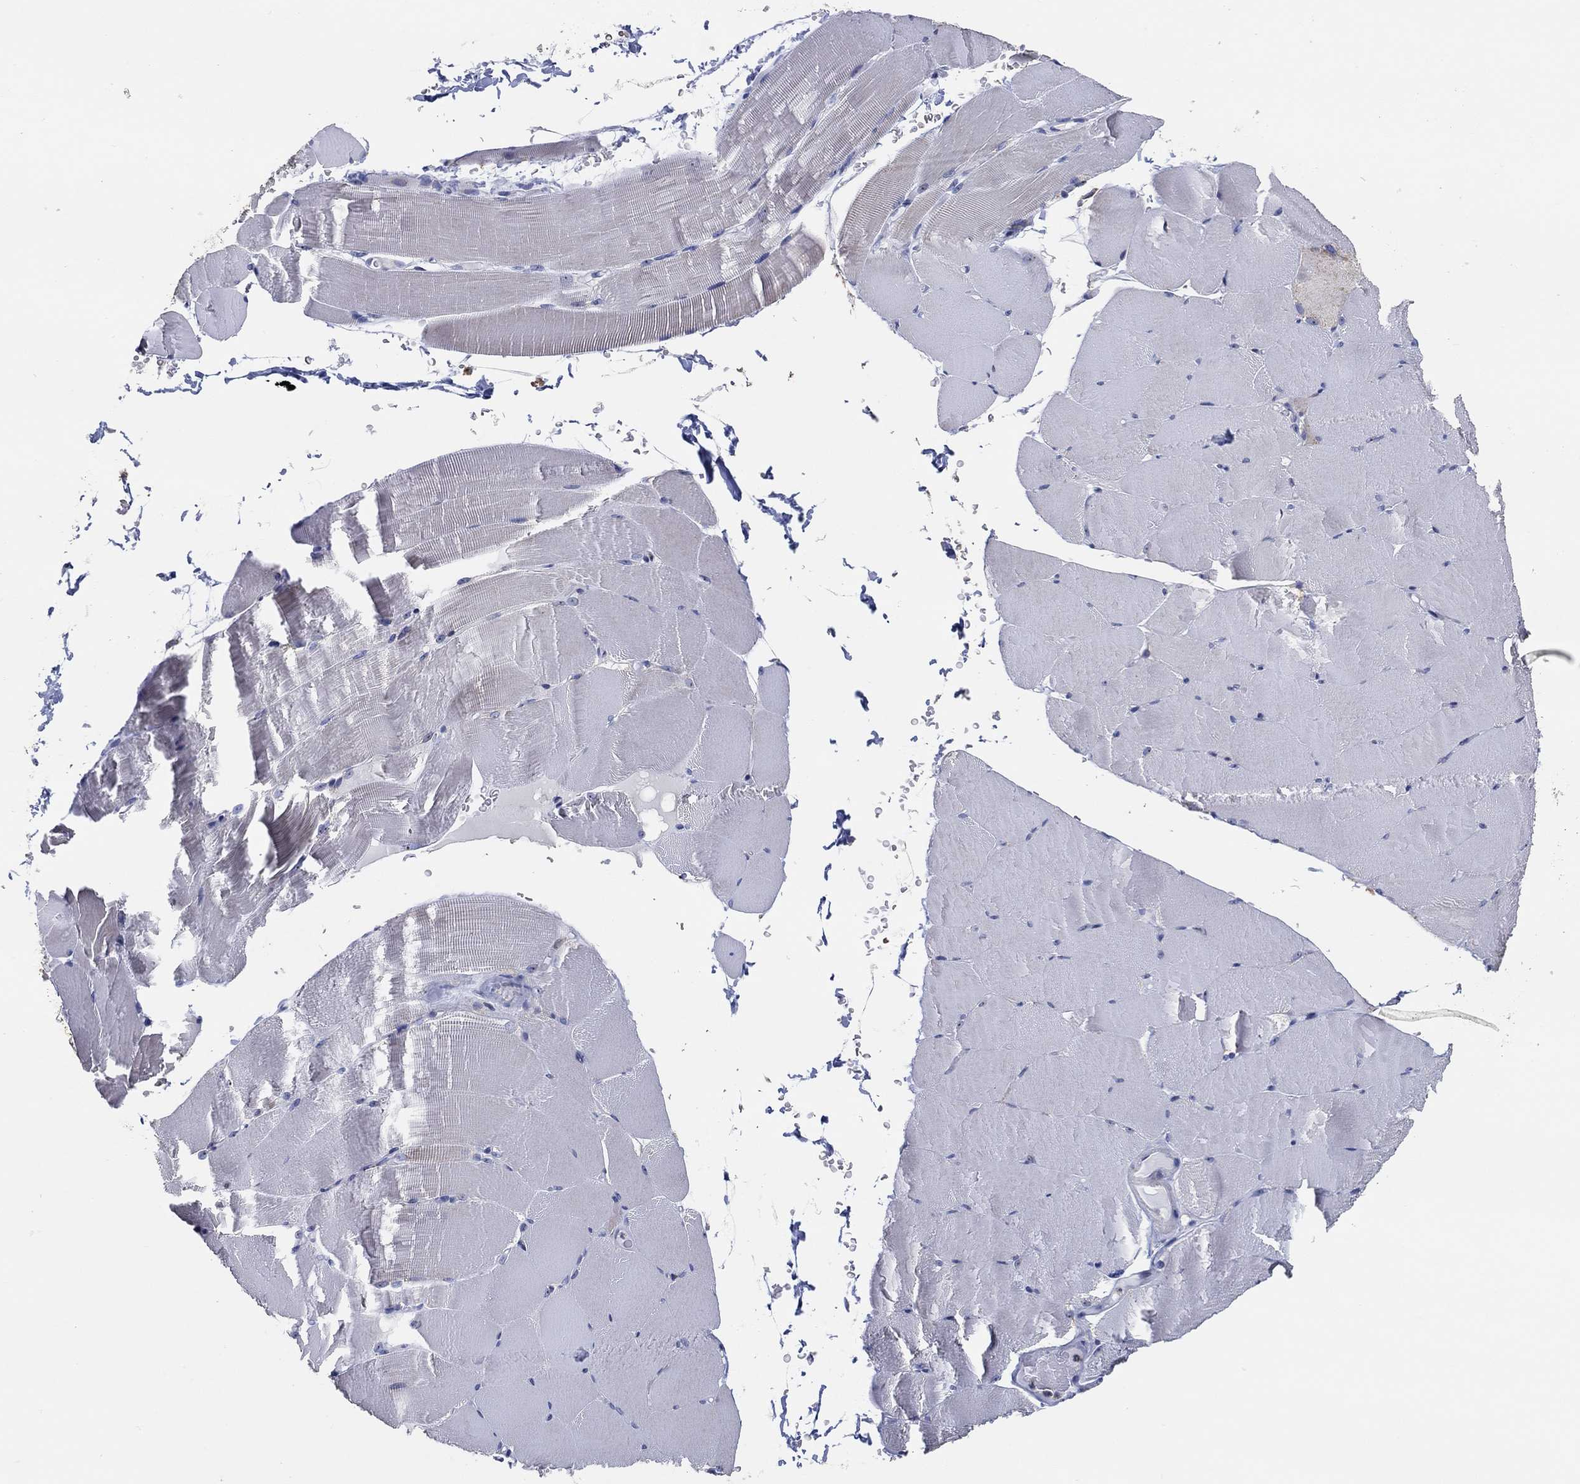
{"staining": {"intensity": "negative", "quantity": "none", "location": "none"}, "tissue": "skeletal muscle", "cell_type": "Myocytes", "image_type": "normal", "snomed": [{"axis": "morphology", "description": "Normal tissue, NOS"}, {"axis": "topography", "description": "Skeletal muscle"}], "caption": "Immunohistochemistry (IHC) image of normal skeletal muscle: human skeletal muscle stained with DAB exhibits no significant protein staining in myocytes. Brightfield microscopy of immunohistochemistry (IHC) stained with DAB (3,3'-diaminobenzidine) (brown) and hematoxylin (blue), captured at high magnification.", "gene": "GCAT", "patient": {"sex": "female", "age": 37}}